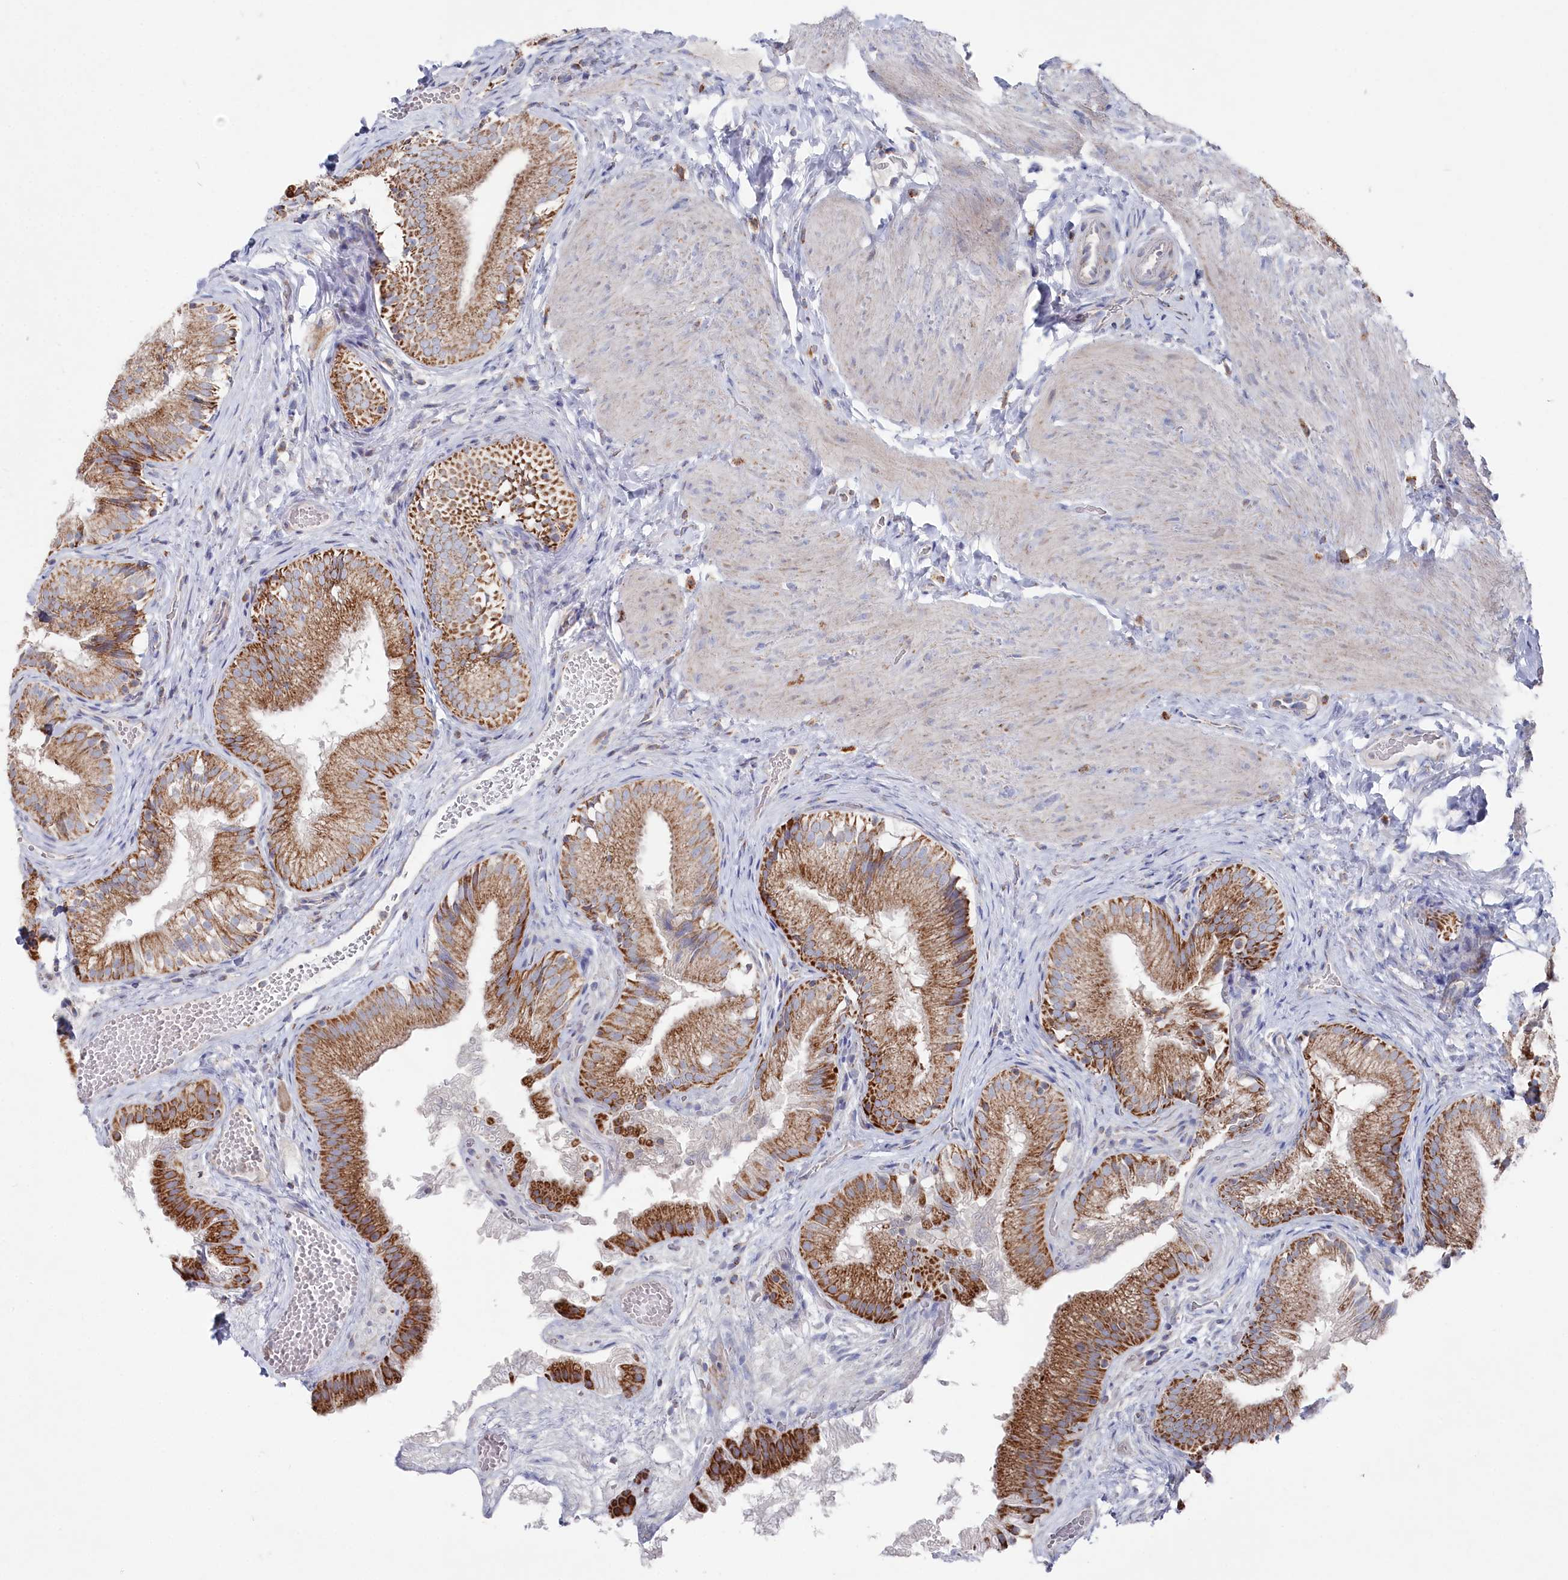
{"staining": {"intensity": "moderate", "quantity": ">75%", "location": "cytoplasmic/membranous"}, "tissue": "gallbladder", "cell_type": "Glandular cells", "image_type": "normal", "snomed": [{"axis": "morphology", "description": "Normal tissue, NOS"}, {"axis": "topography", "description": "Gallbladder"}], "caption": "The image demonstrates a brown stain indicating the presence of a protein in the cytoplasmic/membranous of glandular cells in gallbladder. Using DAB (brown) and hematoxylin (blue) stains, captured at high magnification using brightfield microscopy.", "gene": "GLS2", "patient": {"sex": "female", "age": 30}}